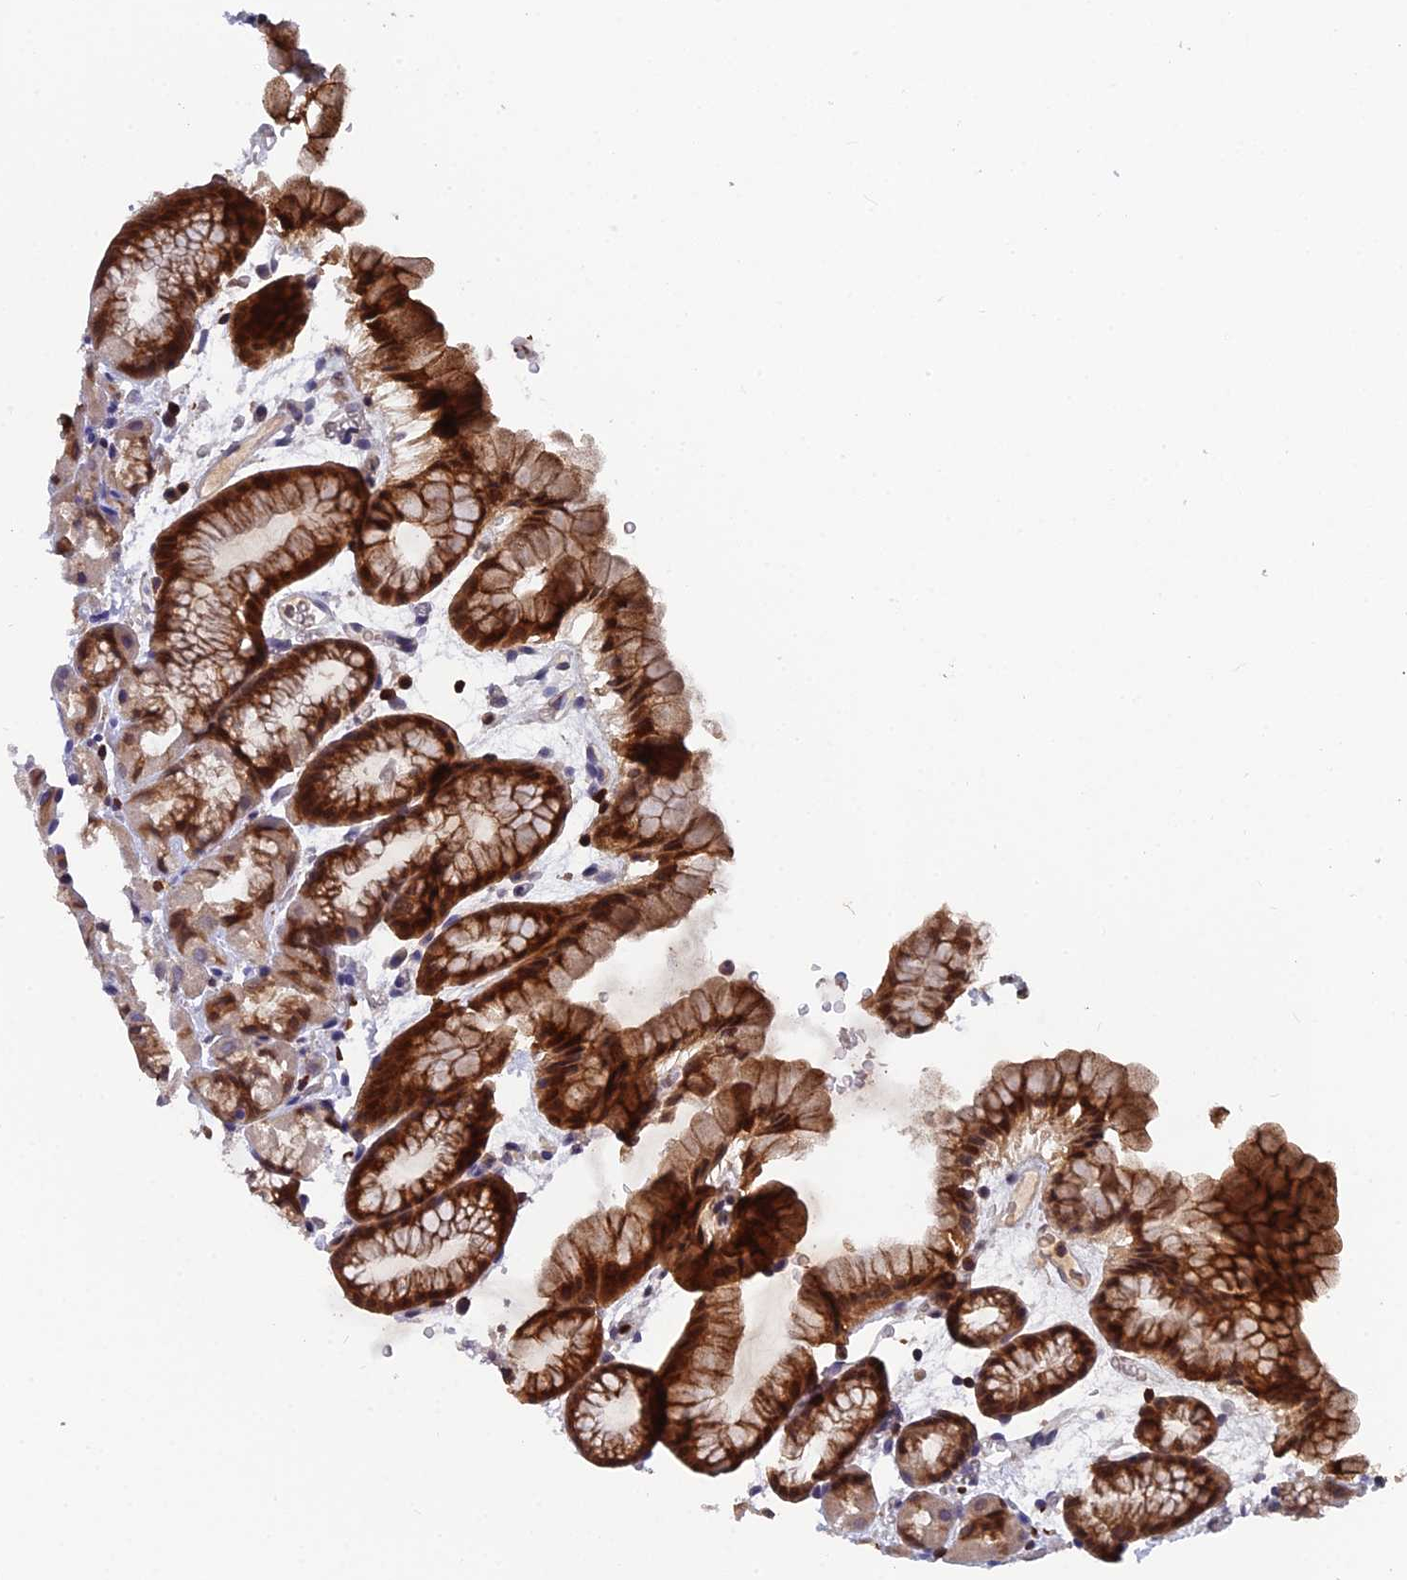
{"staining": {"intensity": "strong", "quantity": "25%-75%", "location": "cytoplasmic/membranous,nuclear"}, "tissue": "stomach", "cell_type": "Glandular cells", "image_type": "normal", "snomed": [{"axis": "morphology", "description": "Normal tissue, NOS"}, {"axis": "topography", "description": "Stomach, upper"}, {"axis": "topography", "description": "Stomach"}], "caption": "A brown stain labels strong cytoplasmic/membranous,nuclear staining of a protein in glandular cells of benign stomach. Using DAB (brown) and hematoxylin (blue) stains, captured at high magnification using brightfield microscopy.", "gene": "GALK2", "patient": {"sex": "male", "age": 47}}